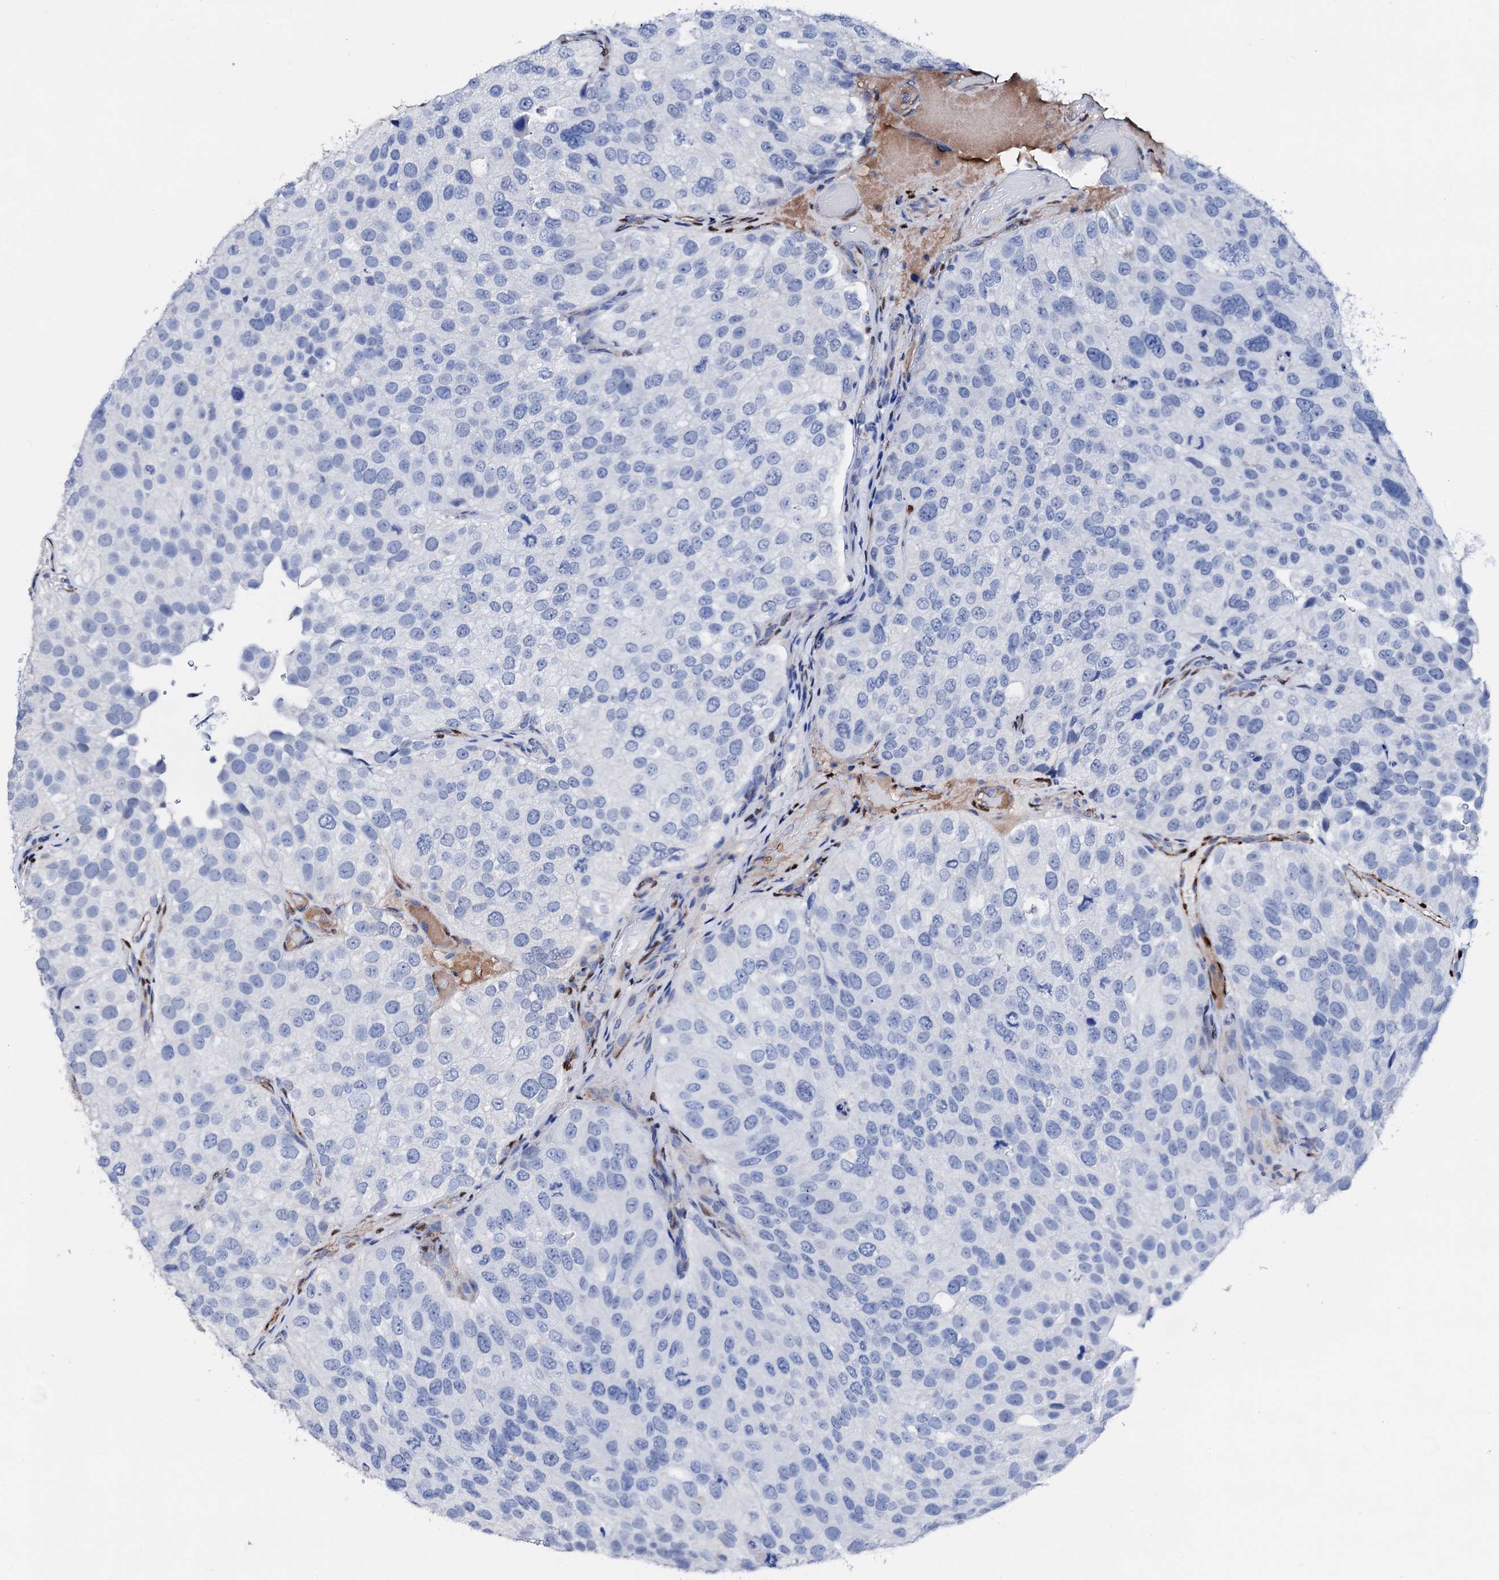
{"staining": {"intensity": "negative", "quantity": "none", "location": "none"}, "tissue": "urothelial cancer", "cell_type": "Tumor cells", "image_type": "cancer", "snomed": [{"axis": "morphology", "description": "Urothelial carcinoma, Low grade"}, {"axis": "topography", "description": "Urinary bladder"}], "caption": "The IHC image has no significant staining in tumor cells of urothelial cancer tissue.", "gene": "NRIP2", "patient": {"sex": "male", "age": 78}}